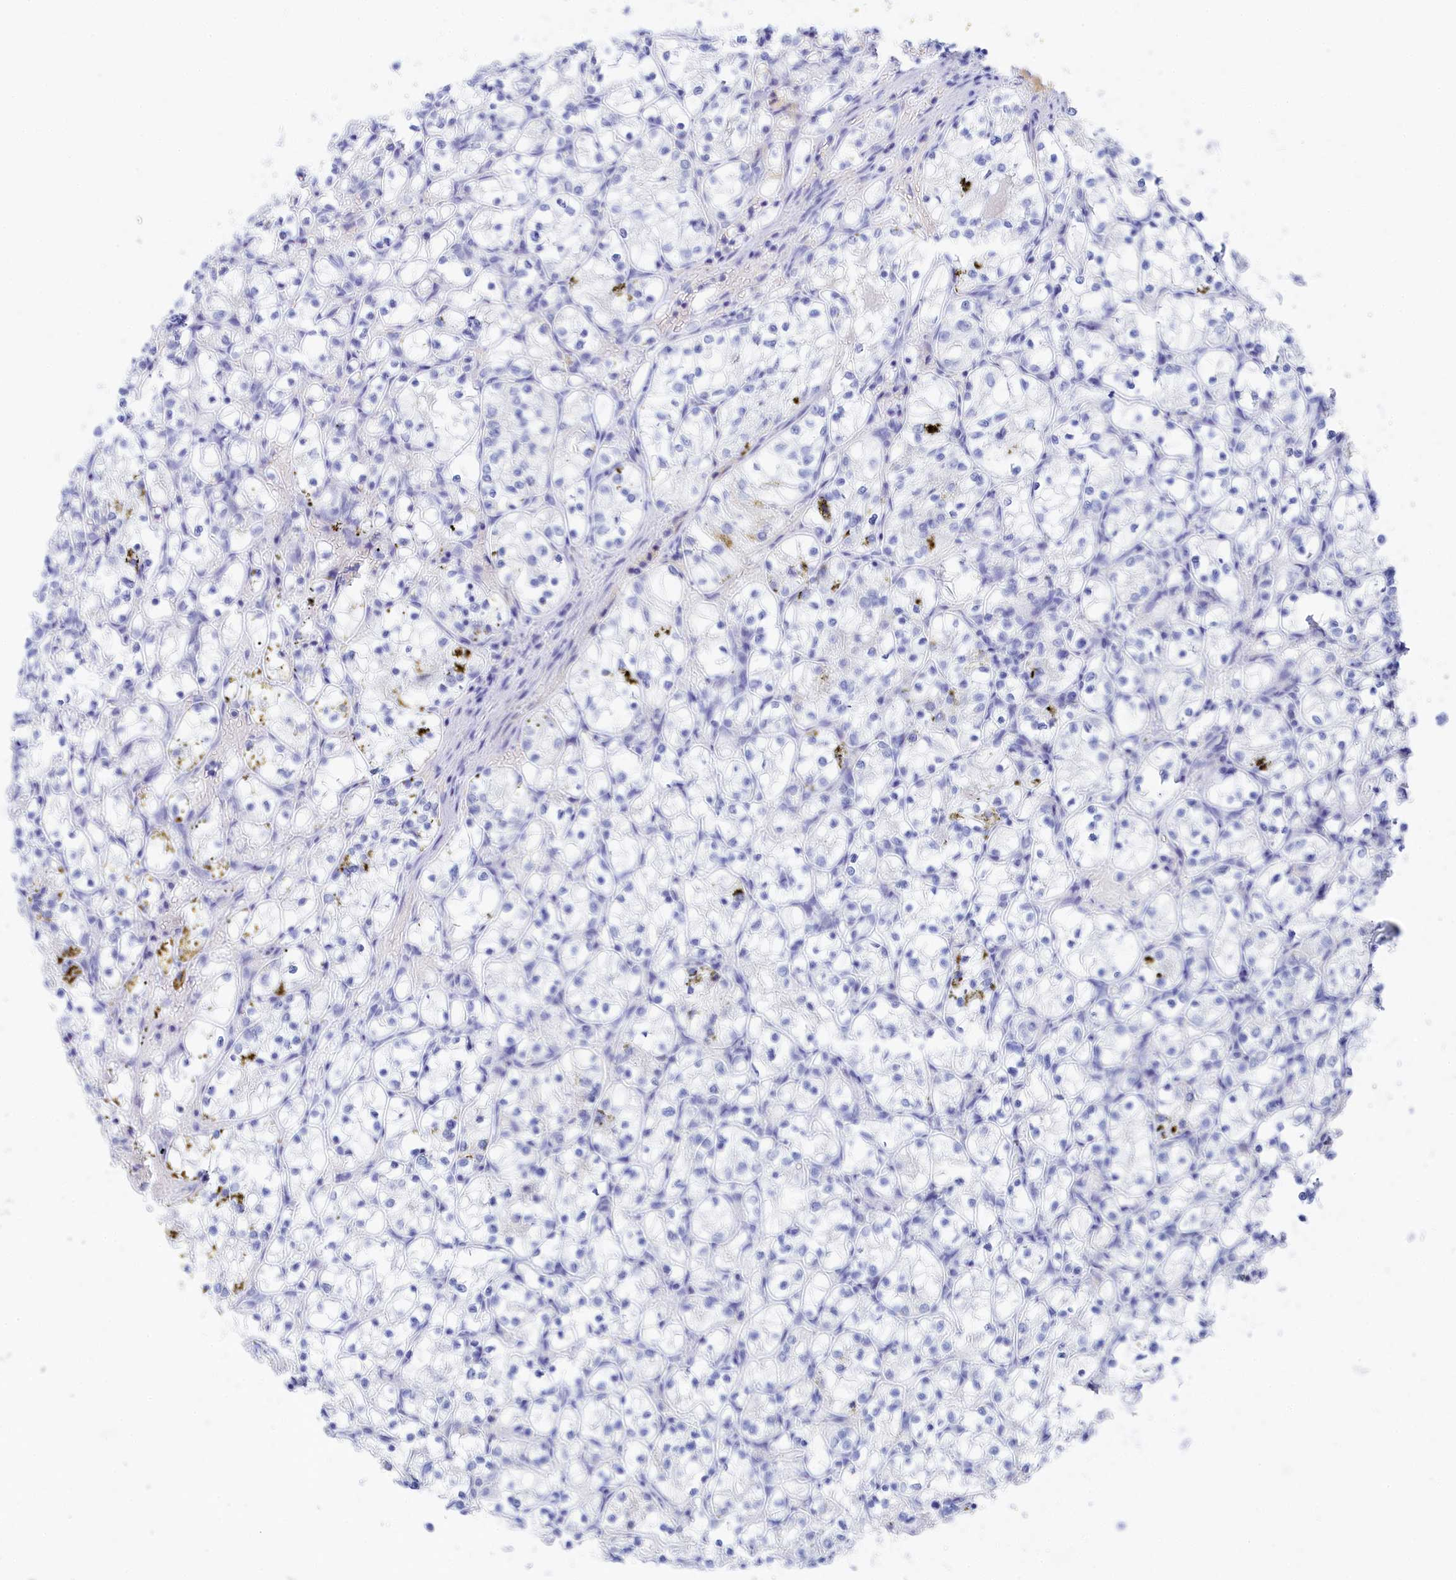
{"staining": {"intensity": "negative", "quantity": "none", "location": "none"}, "tissue": "renal cancer", "cell_type": "Tumor cells", "image_type": "cancer", "snomed": [{"axis": "morphology", "description": "Adenocarcinoma, NOS"}, {"axis": "topography", "description": "Kidney"}], "caption": "An immunohistochemistry (IHC) histopathology image of renal cancer (adenocarcinoma) is shown. There is no staining in tumor cells of renal cancer (adenocarcinoma).", "gene": "TRIM10", "patient": {"sex": "female", "age": 69}}